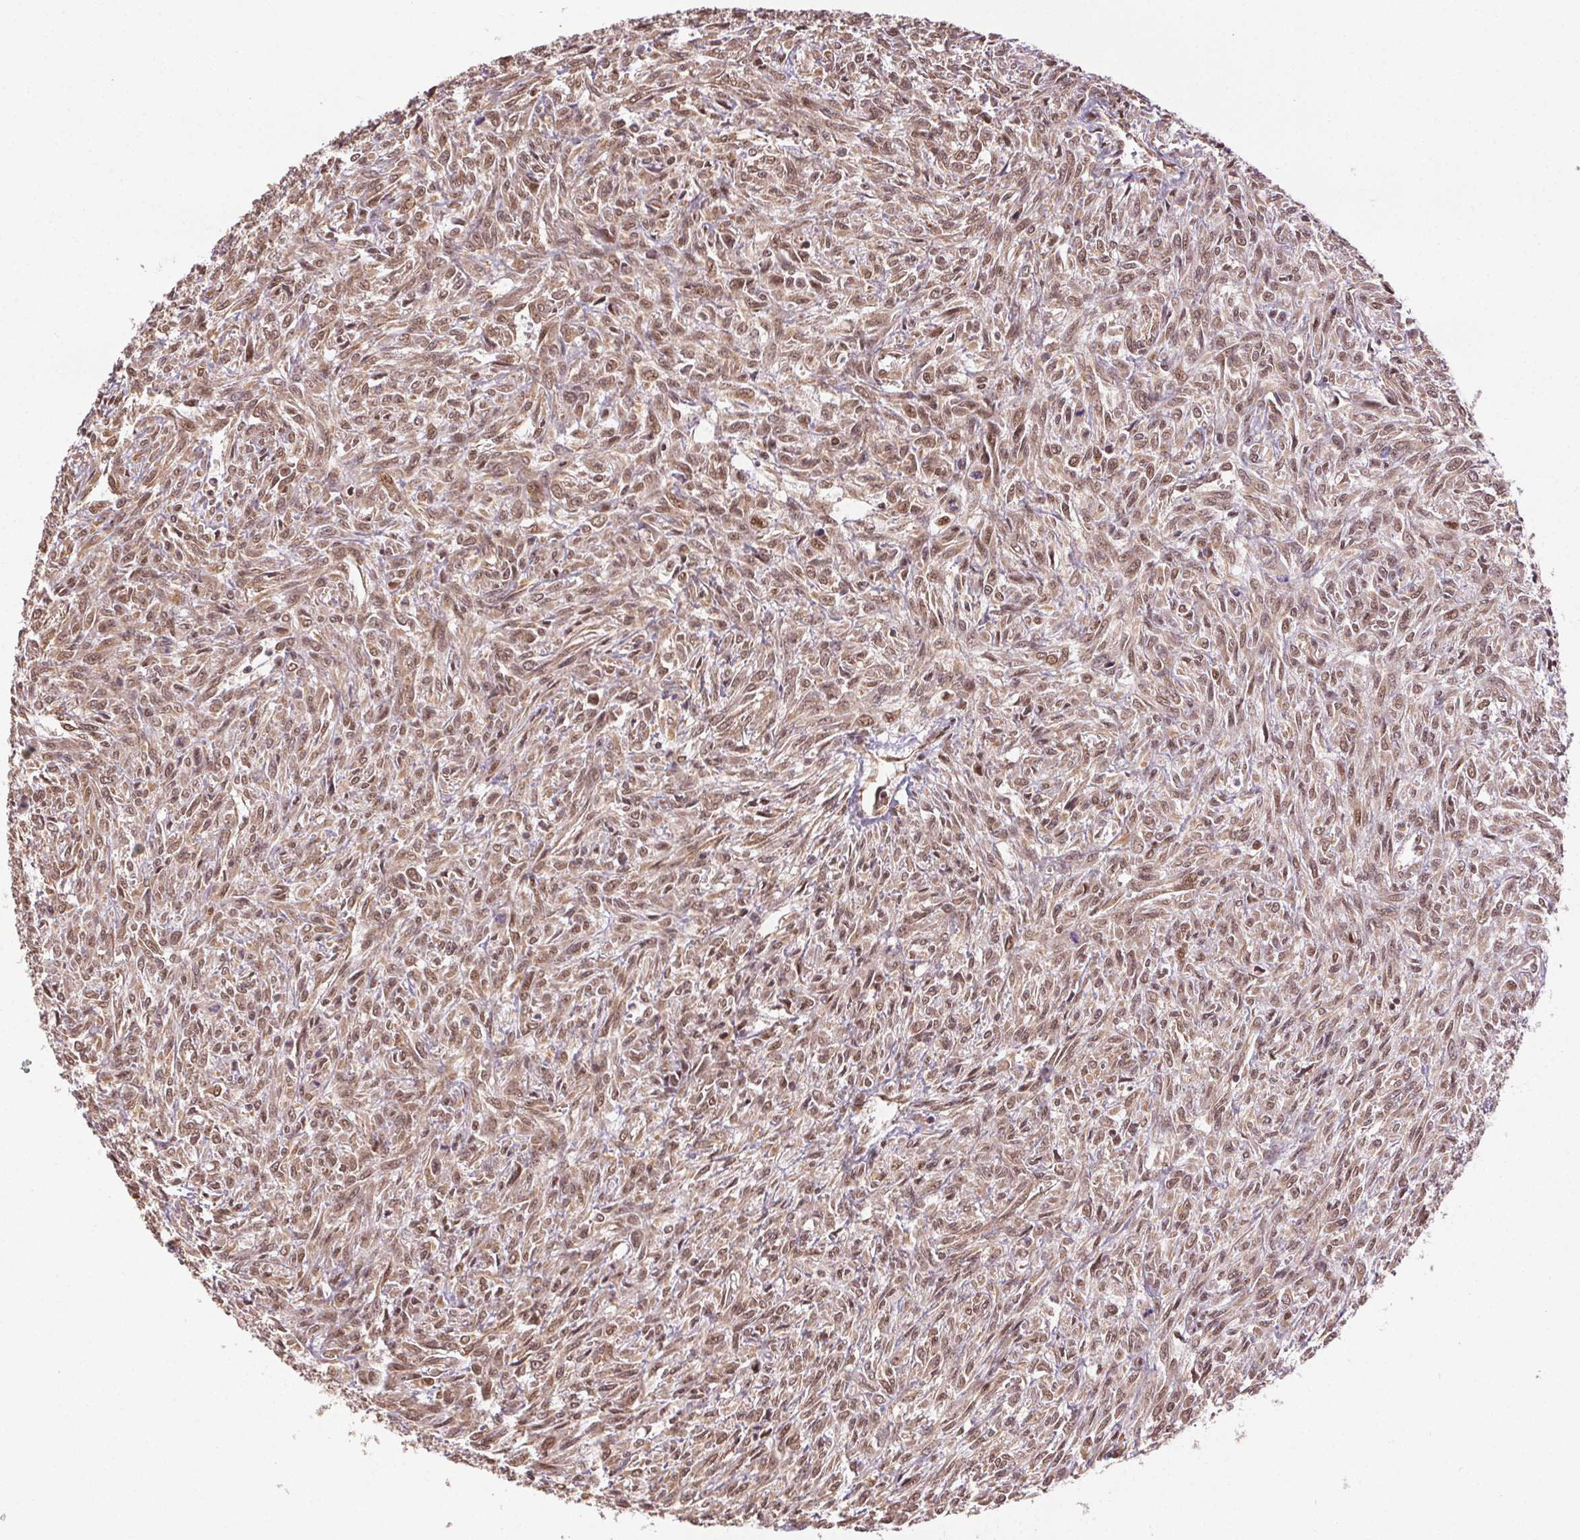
{"staining": {"intensity": "moderate", "quantity": ">75%", "location": "nuclear"}, "tissue": "renal cancer", "cell_type": "Tumor cells", "image_type": "cancer", "snomed": [{"axis": "morphology", "description": "Adenocarcinoma, NOS"}, {"axis": "topography", "description": "Kidney"}], "caption": "High-magnification brightfield microscopy of adenocarcinoma (renal) stained with DAB (3,3'-diaminobenzidine) (brown) and counterstained with hematoxylin (blue). tumor cells exhibit moderate nuclear positivity is present in approximately>75% of cells. (DAB (3,3'-diaminobenzidine) IHC, brown staining for protein, blue staining for nuclei).", "gene": "TREML4", "patient": {"sex": "male", "age": 58}}